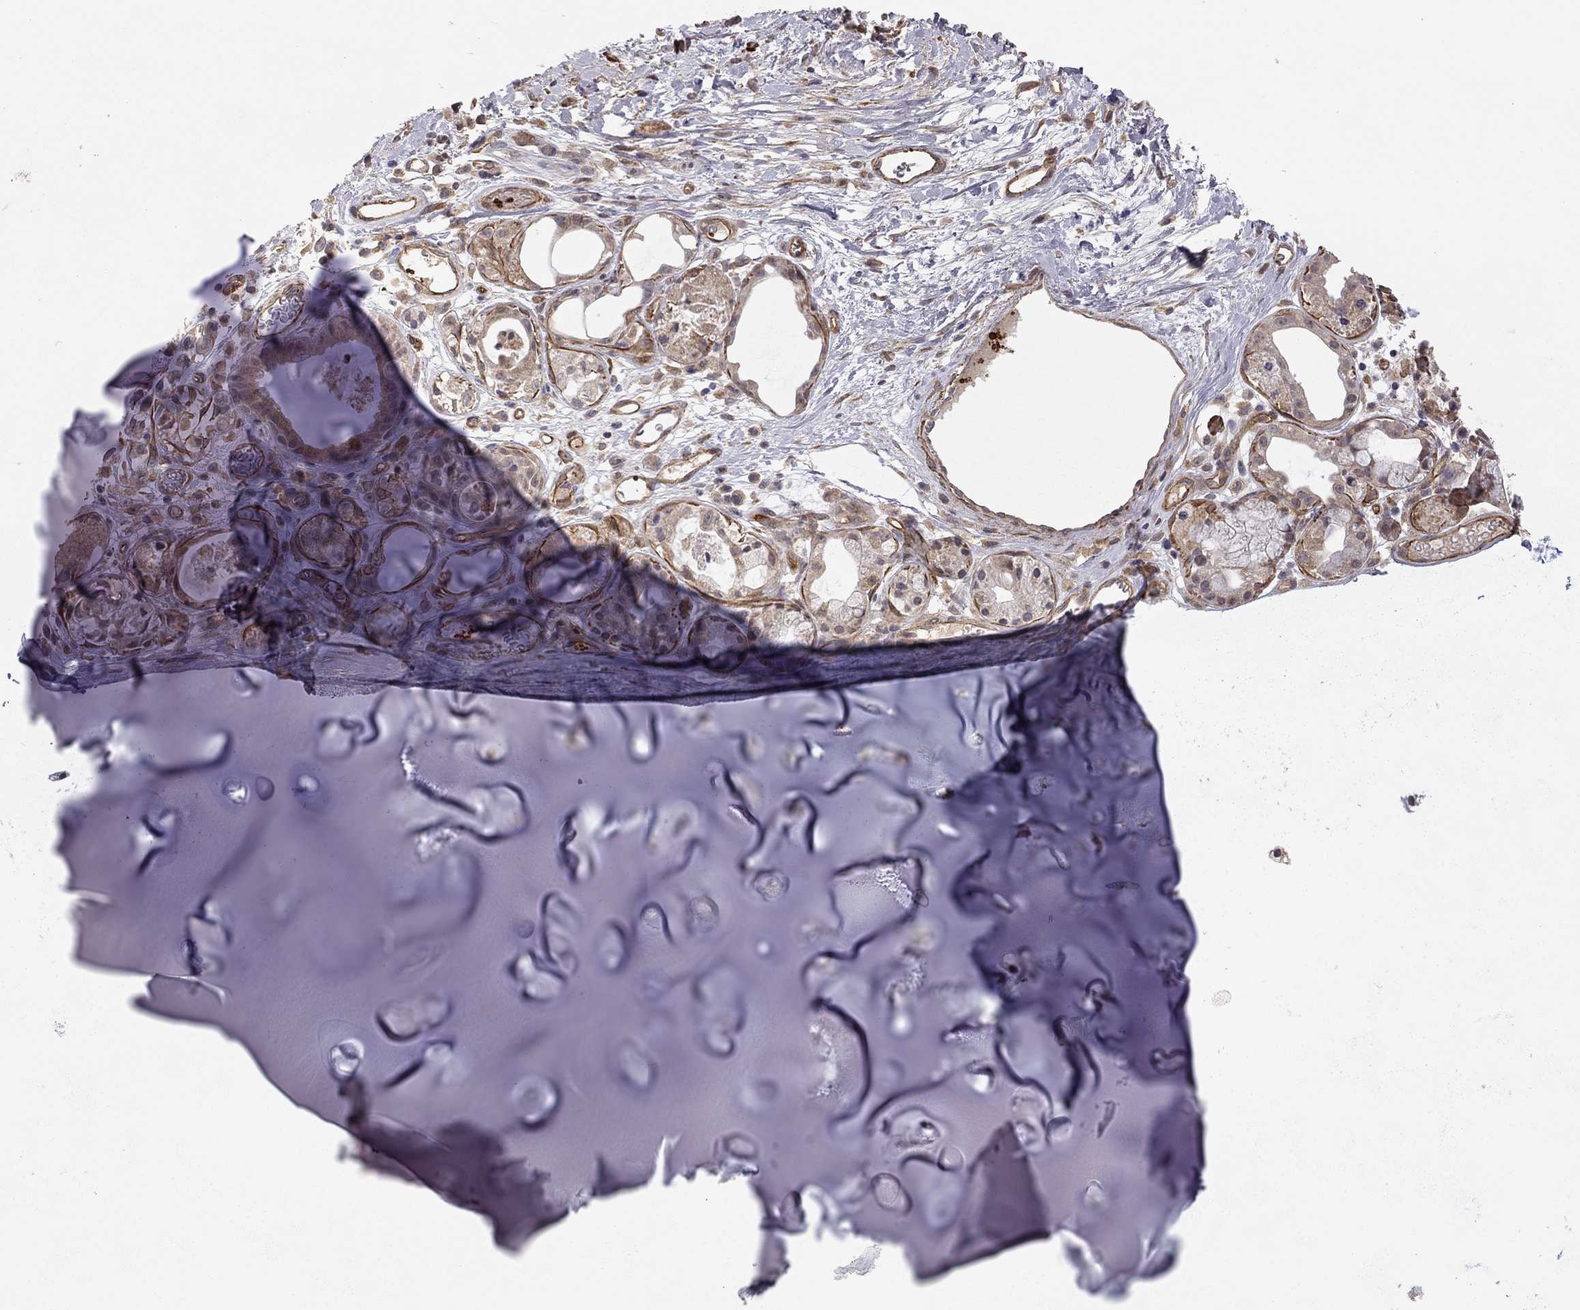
{"staining": {"intensity": "negative", "quantity": "none", "location": "none"}, "tissue": "soft tissue", "cell_type": "Chondrocytes", "image_type": "normal", "snomed": [{"axis": "morphology", "description": "Normal tissue, NOS"}, {"axis": "topography", "description": "Cartilage tissue"}], "caption": "DAB (3,3'-diaminobenzidine) immunohistochemical staining of normal human soft tissue displays no significant expression in chondrocytes.", "gene": "EXOC3L2", "patient": {"sex": "male", "age": 81}}